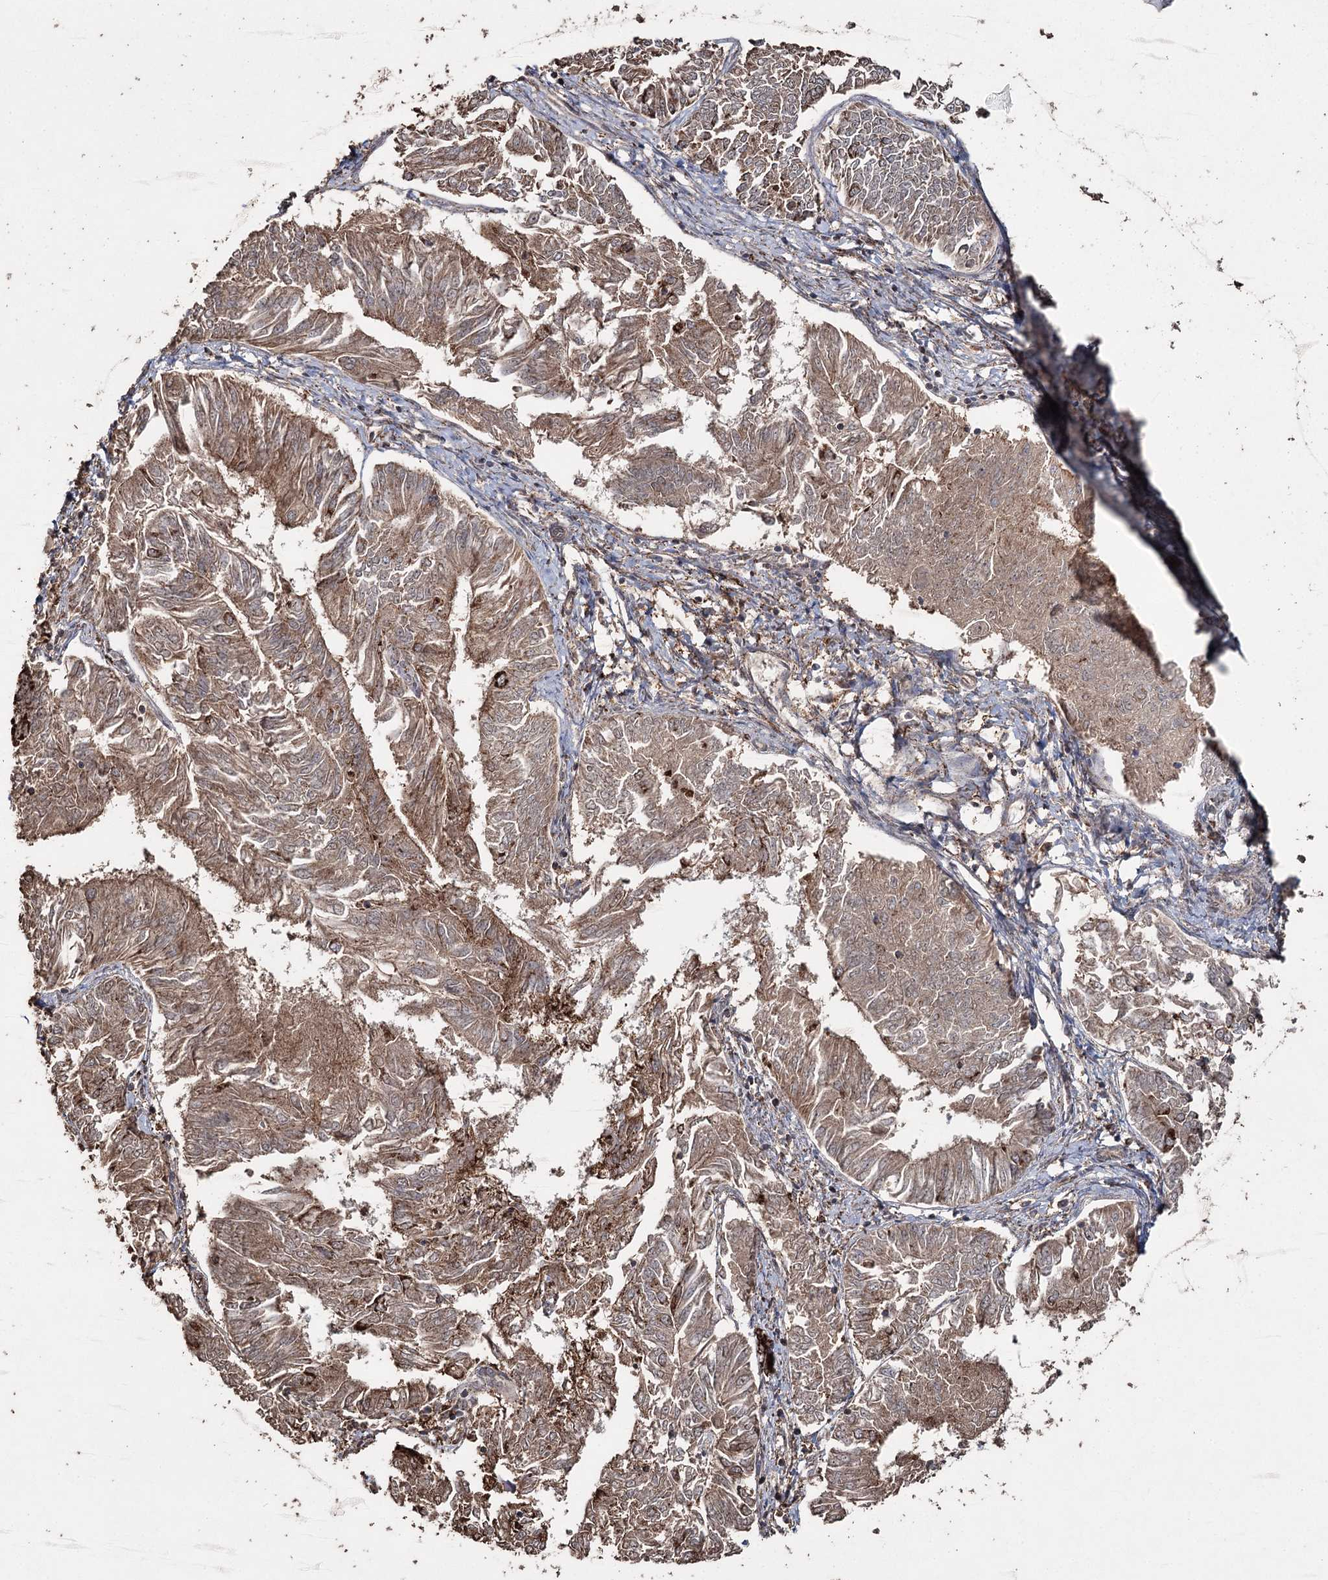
{"staining": {"intensity": "moderate", "quantity": ">75%", "location": "cytoplasmic/membranous"}, "tissue": "endometrial cancer", "cell_type": "Tumor cells", "image_type": "cancer", "snomed": [{"axis": "morphology", "description": "Adenocarcinoma, NOS"}, {"axis": "topography", "description": "Endometrium"}], "caption": "The photomicrograph displays staining of endometrial cancer, revealing moderate cytoplasmic/membranous protein expression (brown color) within tumor cells.", "gene": "SLF2", "patient": {"sex": "female", "age": 58}}